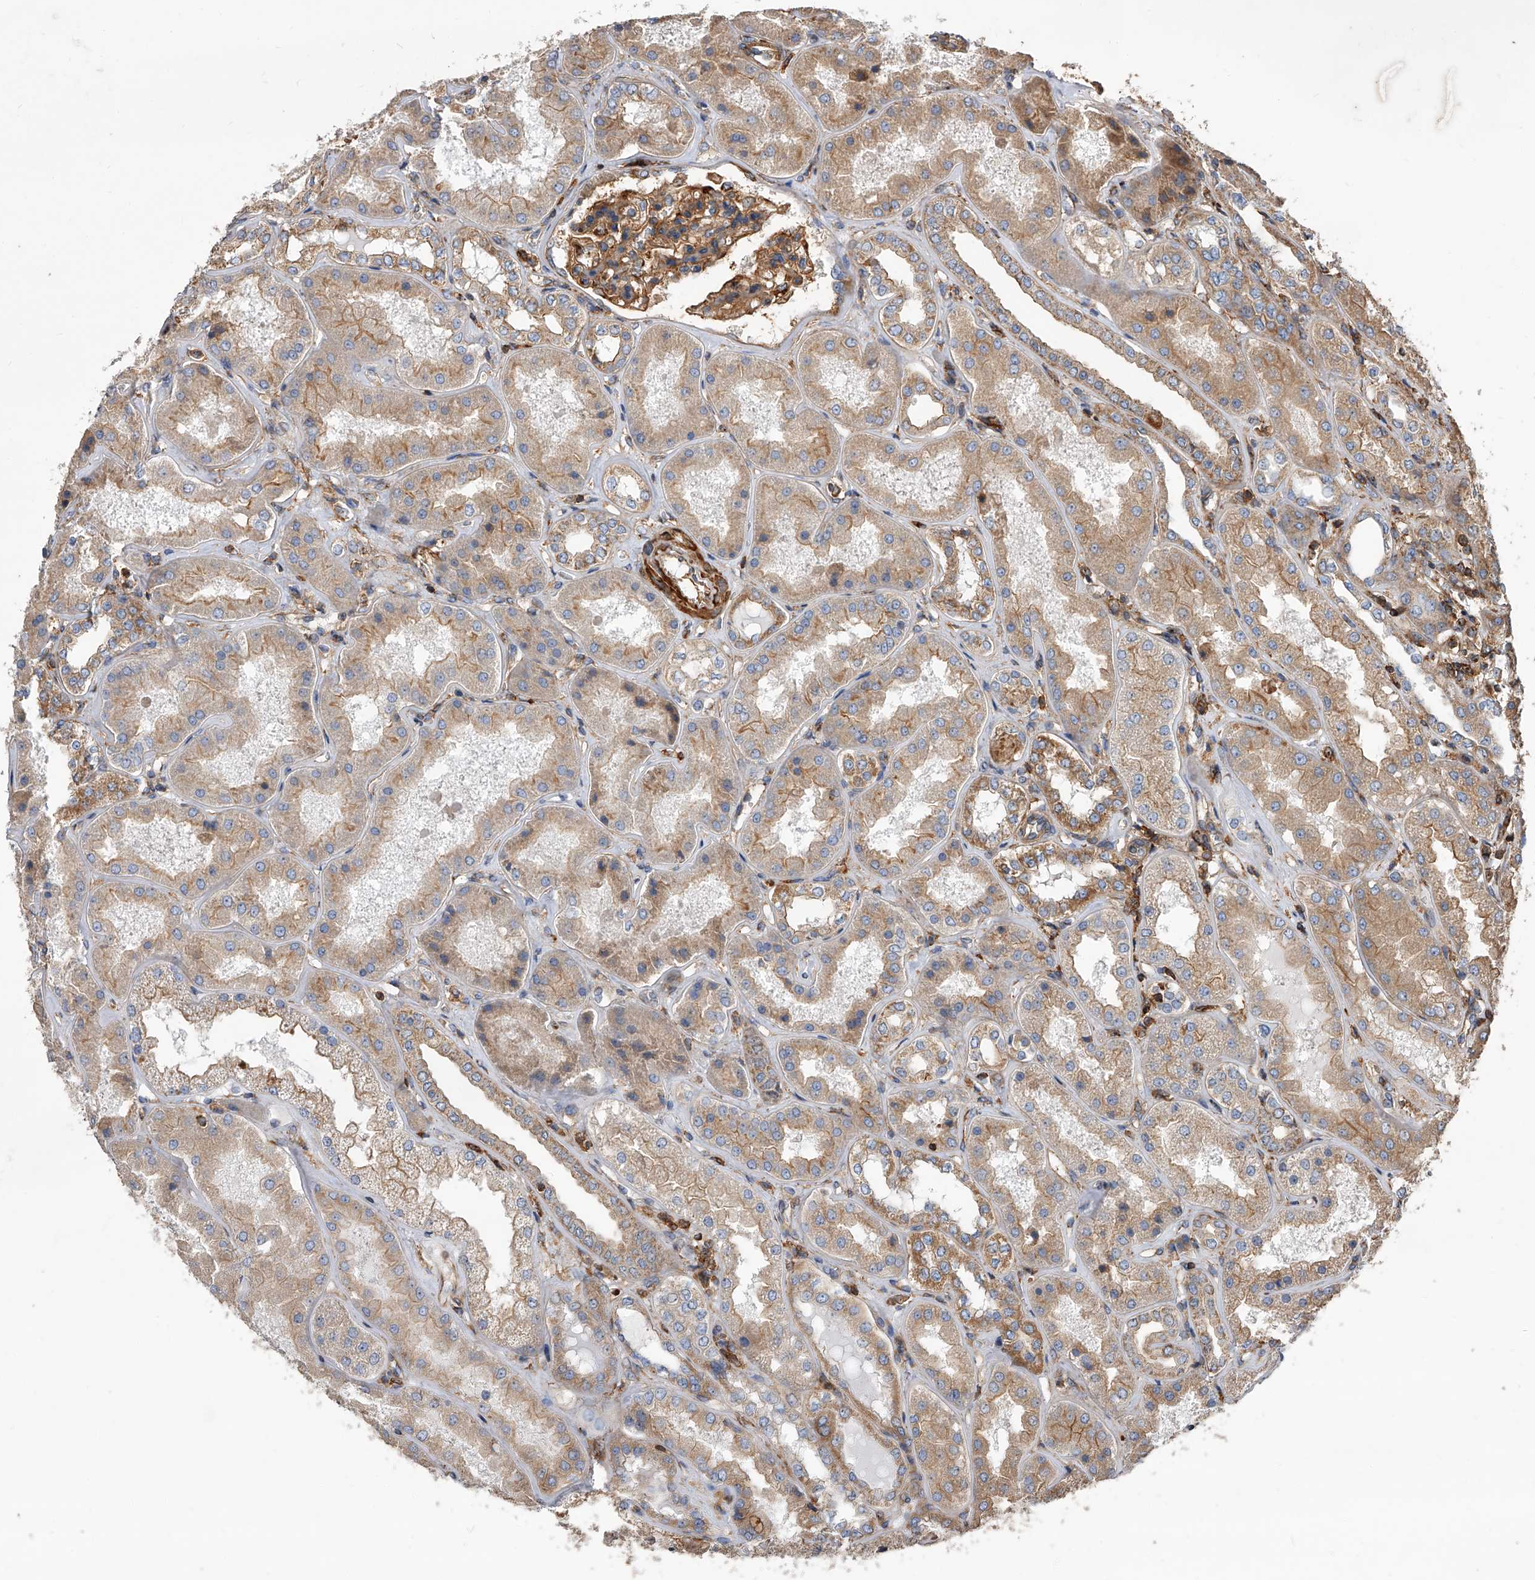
{"staining": {"intensity": "moderate", "quantity": ">75%", "location": "cytoplasmic/membranous"}, "tissue": "kidney", "cell_type": "Cells in glomeruli", "image_type": "normal", "snomed": [{"axis": "morphology", "description": "Normal tissue, NOS"}, {"axis": "topography", "description": "Kidney"}], "caption": "This micrograph exhibits immunohistochemistry (IHC) staining of benign kidney, with medium moderate cytoplasmic/membranous expression in about >75% of cells in glomeruli.", "gene": "PISD", "patient": {"sex": "female", "age": 56}}